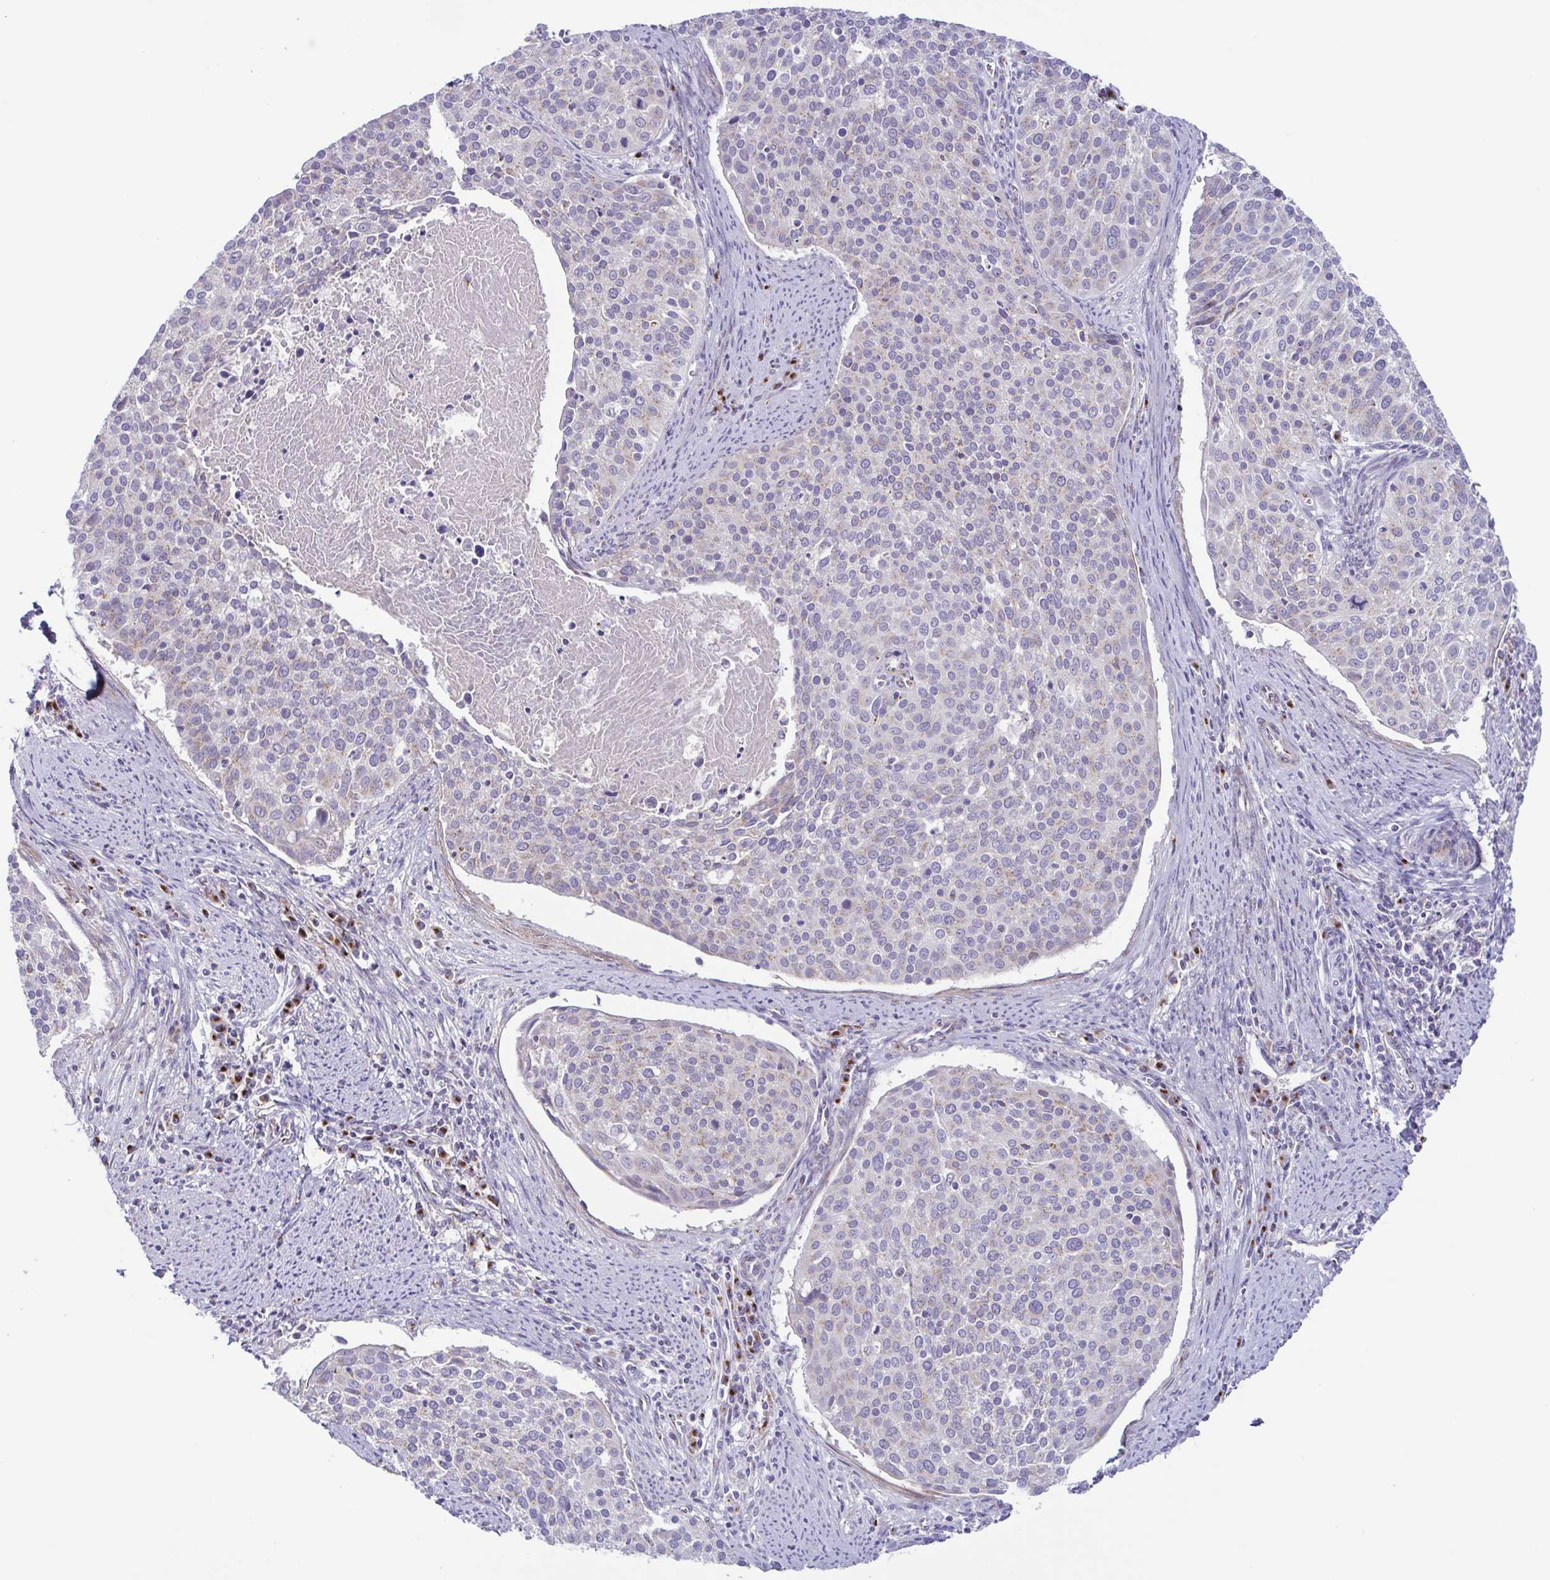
{"staining": {"intensity": "negative", "quantity": "none", "location": "none"}, "tissue": "cervical cancer", "cell_type": "Tumor cells", "image_type": "cancer", "snomed": [{"axis": "morphology", "description": "Squamous cell carcinoma, NOS"}, {"axis": "topography", "description": "Cervix"}], "caption": "Immunohistochemical staining of human cervical squamous cell carcinoma reveals no significant positivity in tumor cells.", "gene": "COL17A1", "patient": {"sex": "female", "age": 39}}